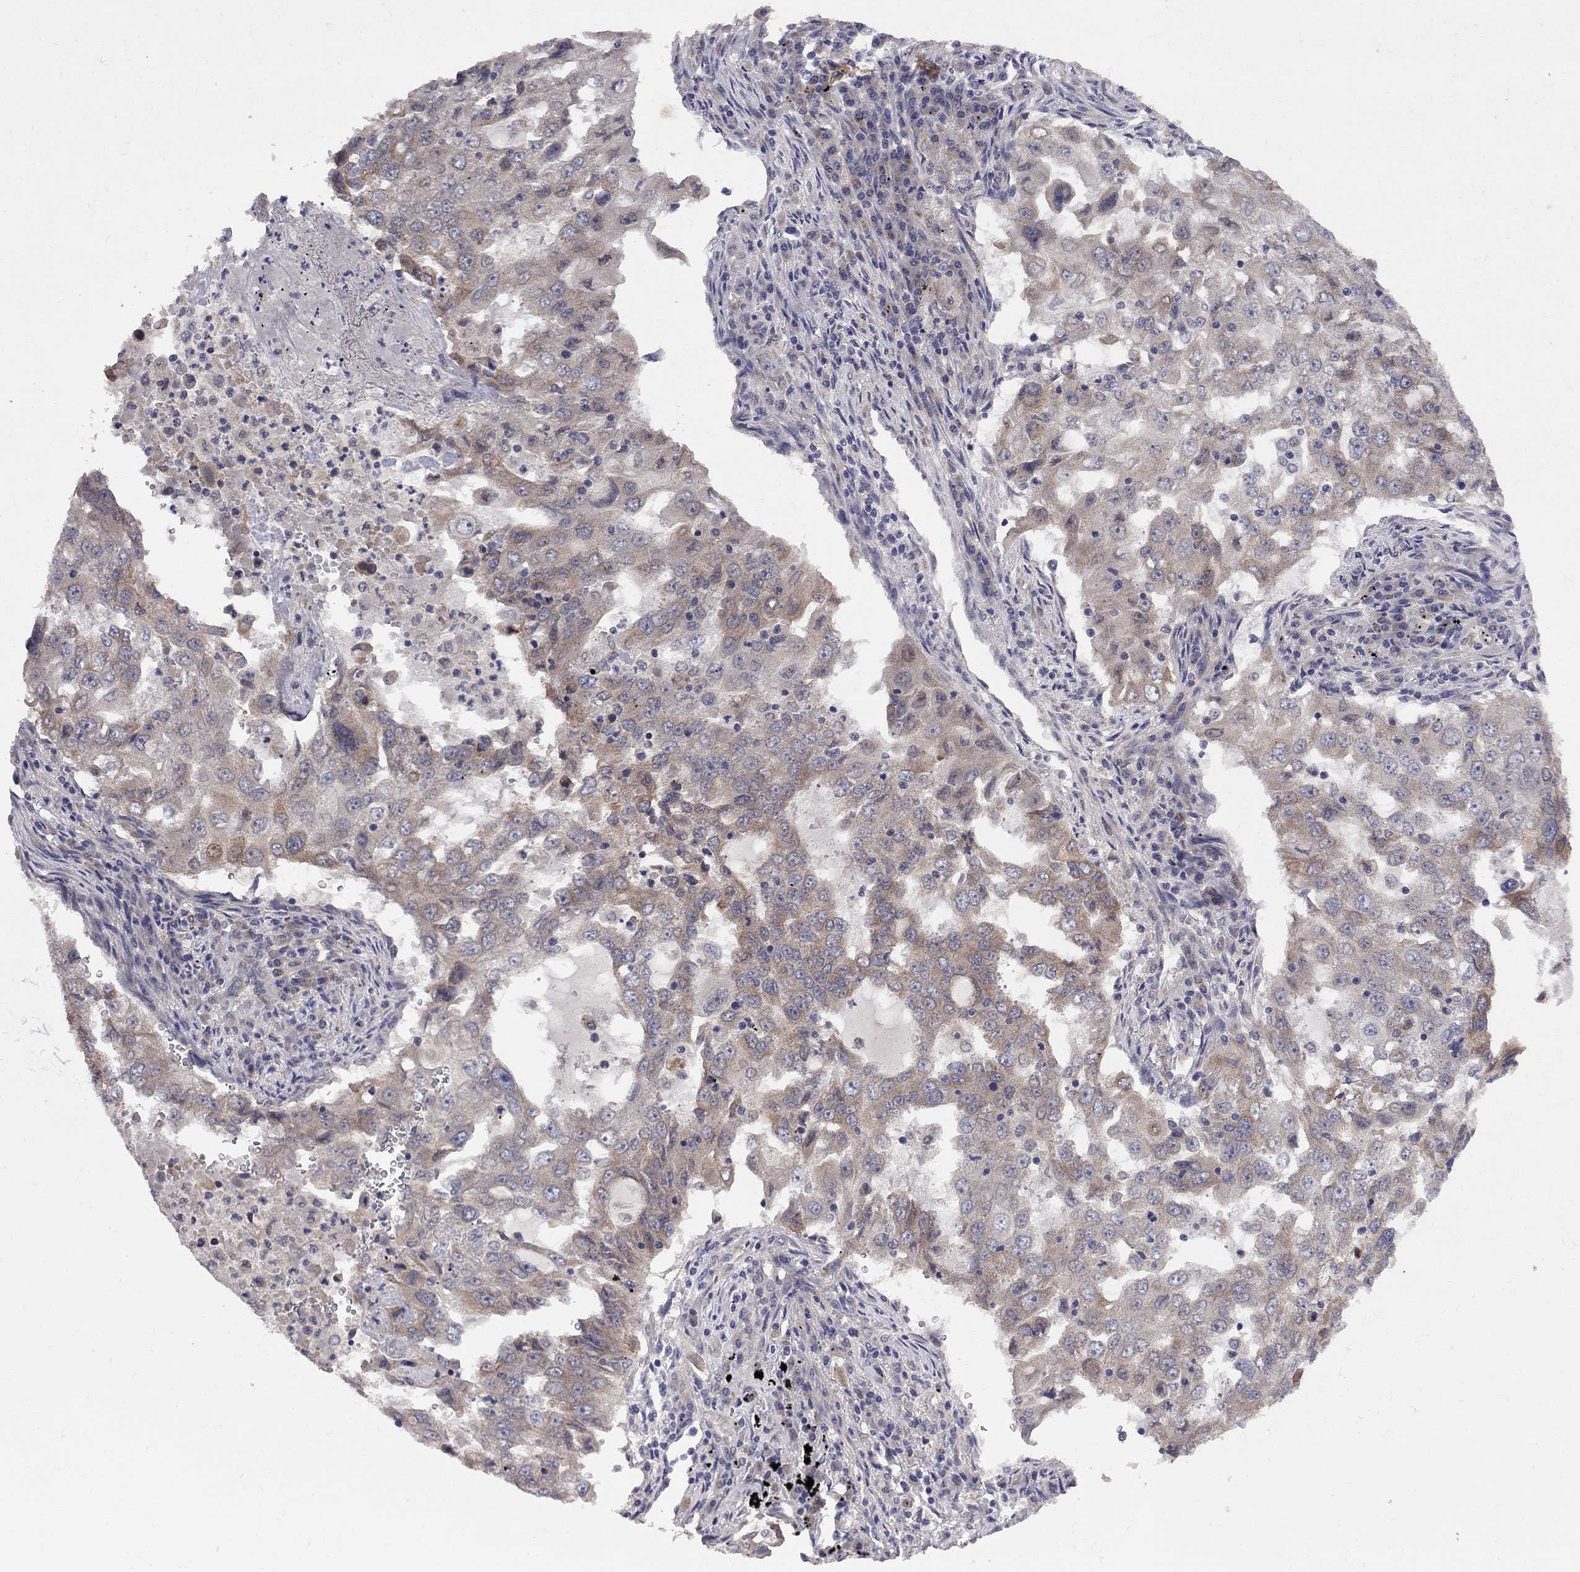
{"staining": {"intensity": "weak", "quantity": ">75%", "location": "cytoplasmic/membranous"}, "tissue": "lung cancer", "cell_type": "Tumor cells", "image_type": "cancer", "snomed": [{"axis": "morphology", "description": "Adenocarcinoma, NOS"}, {"axis": "topography", "description": "Lung"}], "caption": "Protein expression analysis of human lung cancer reveals weak cytoplasmic/membranous positivity in approximately >75% of tumor cells.", "gene": "CNOT11", "patient": {"sex": "female", "age": 61}}